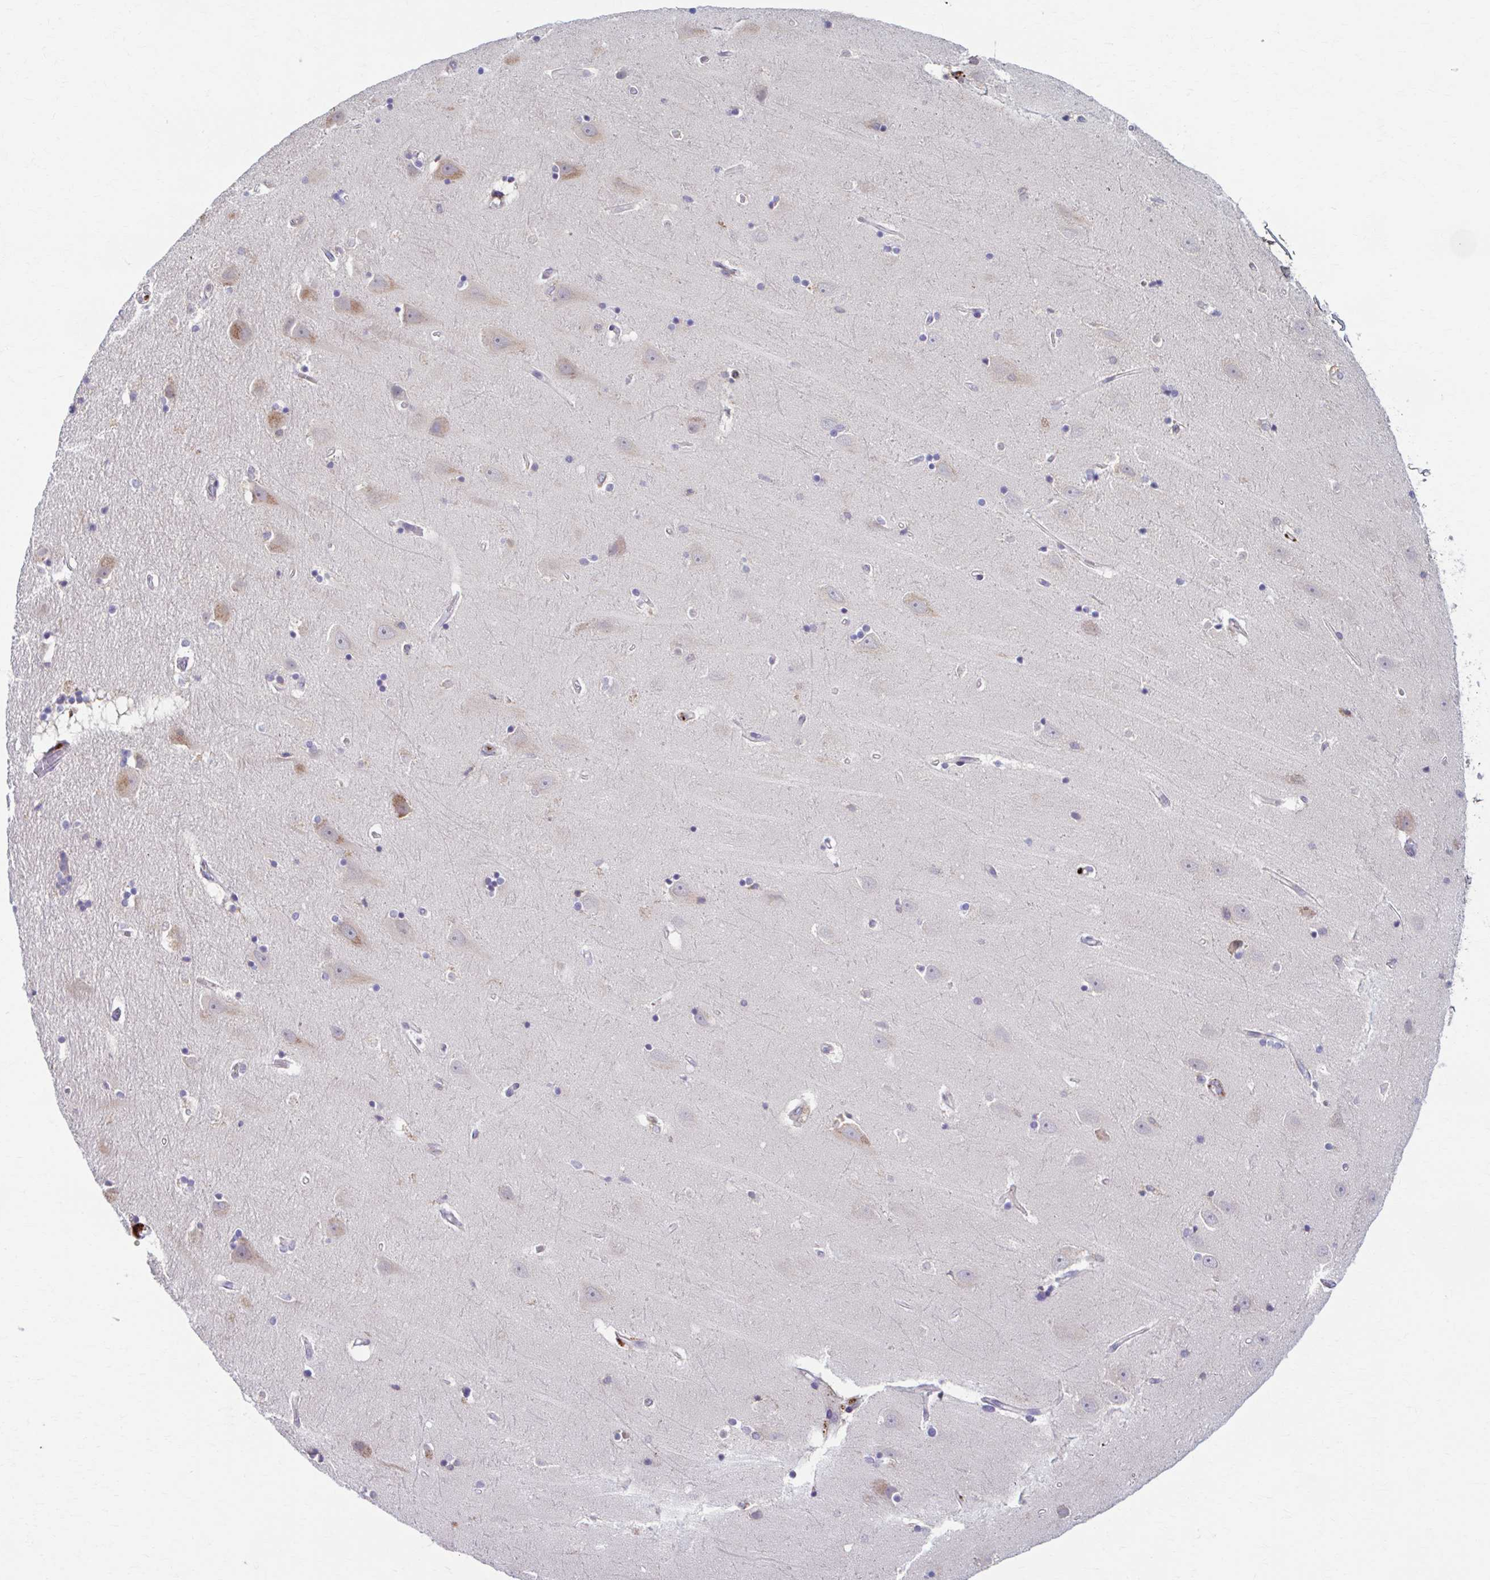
{"staining": {"intensity": "negative", "quantity": "none", "location": "none"}, "tissue": "hippocampus", "cell_type": "Glial cells", "image_type": "normal", "snomed": [{"axis": "morphology", "description": "Normal tissue, NOS"}, {"axis": "topography", "description": "Hippocampus"}], "caption": "This histopathology image is of unremarkable hippocampus stained with IHC to label a protein in brown with the nuclei are counter-stained blue. There is no positivity in glial cells.", "gene": "ADAT3", "patient": {"sex": "male", "age": 63}}